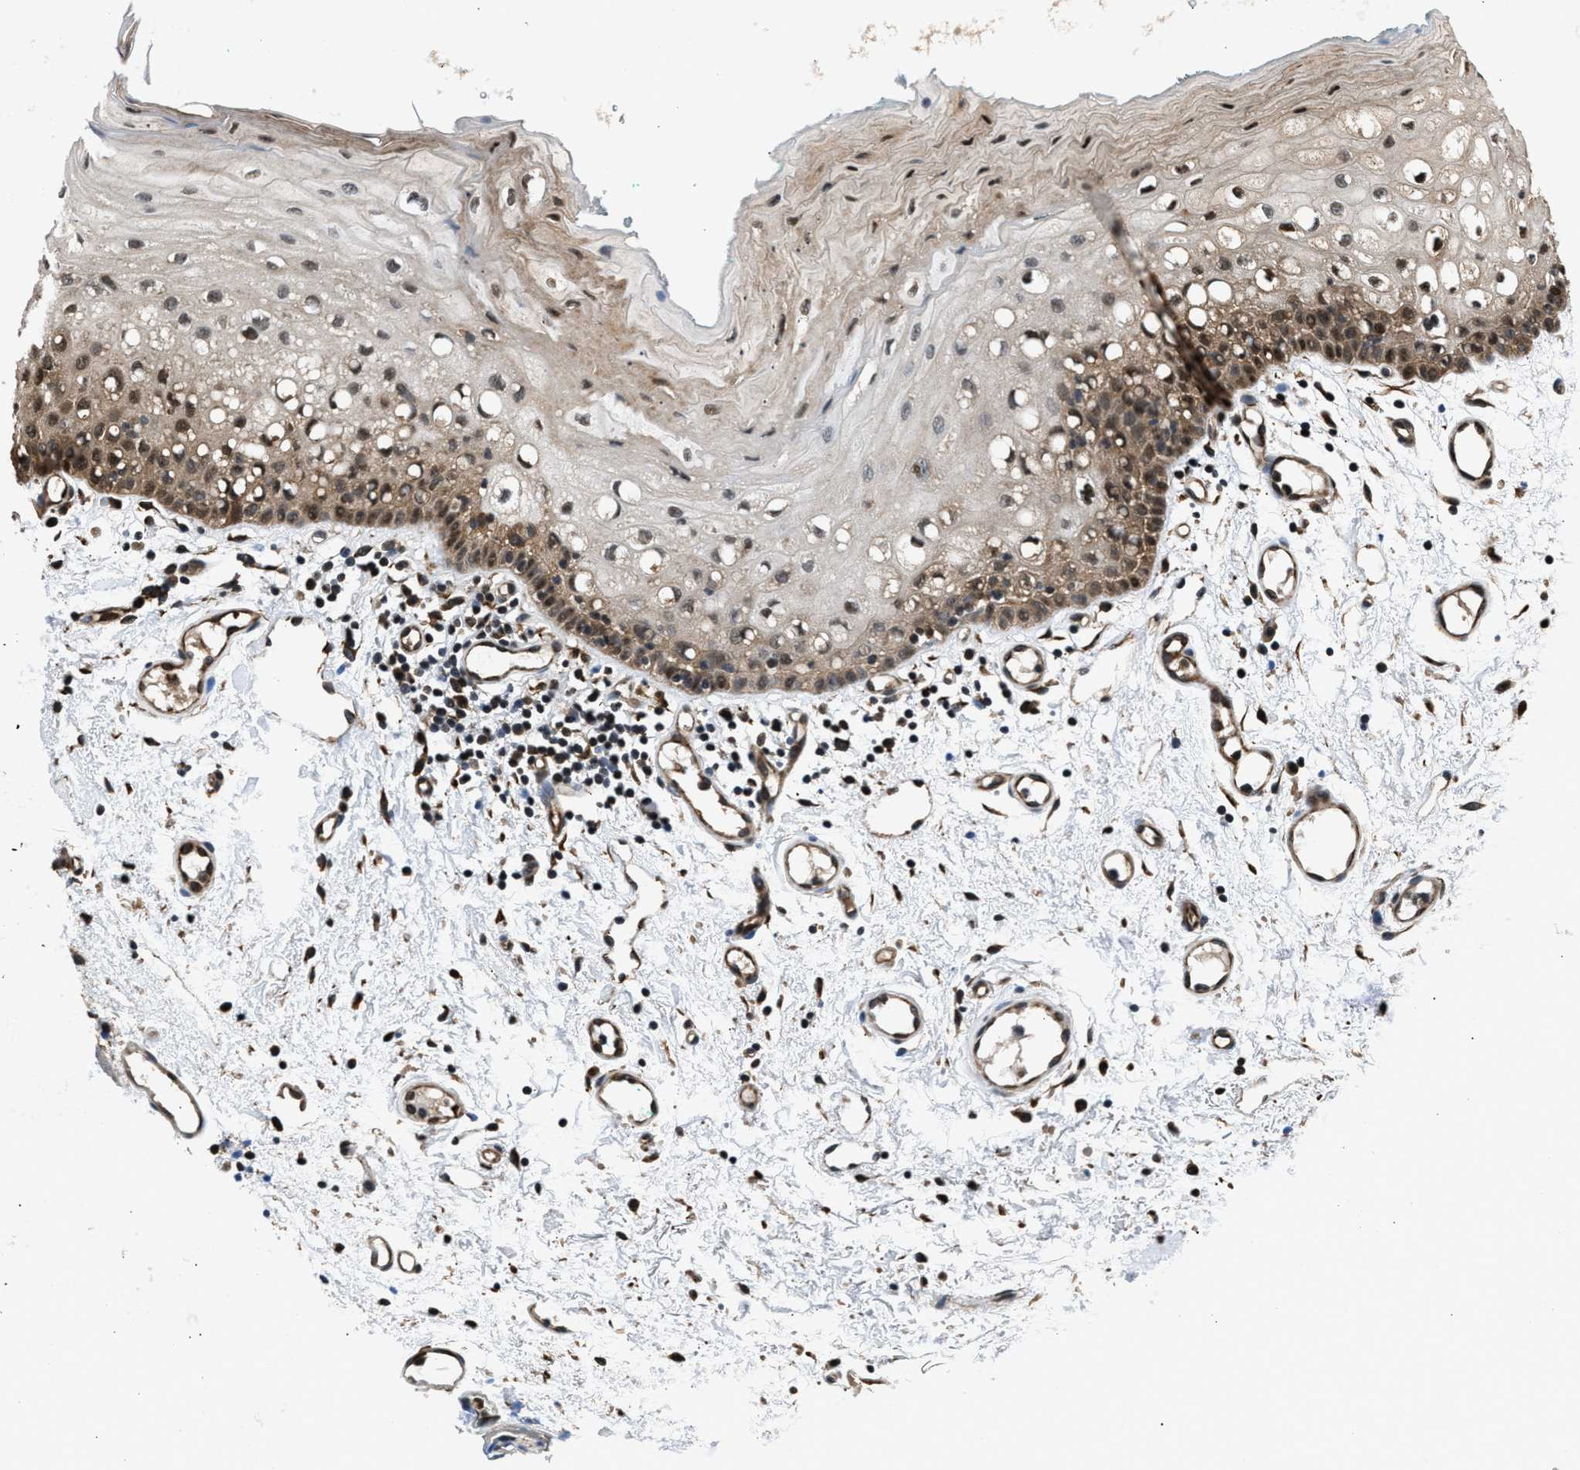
{"staining": {"intensity": "moderate", "quantity": "25%-75%", "location": "cytoplasmic/membranous,nuclear"}, "tissue": "oral mucosa", "cell_type": "Squamous epithelial cells", "image_type": "normal", "snomed": [{"axis": "morphology", "description": "Normal tissue, NOS"}, {"axis": "morphology", "description": "Squamous cell carcinoma, NOS"}, {"axis": "topography", "description": "Oral tissue"}, {"axis": "topography", "description": "Salivary gland"}, {"axis": "topography", "description": "Head-Neck"}], "caption": "Oral mucosa stained with a brown dye exhibits moderate cytoplasmic/membranous,nuclear positive staining in about 25%-75% of squamous epithelial cells.", "gene": "RBM33", "patient": {"sex": "female", "age": 62}}